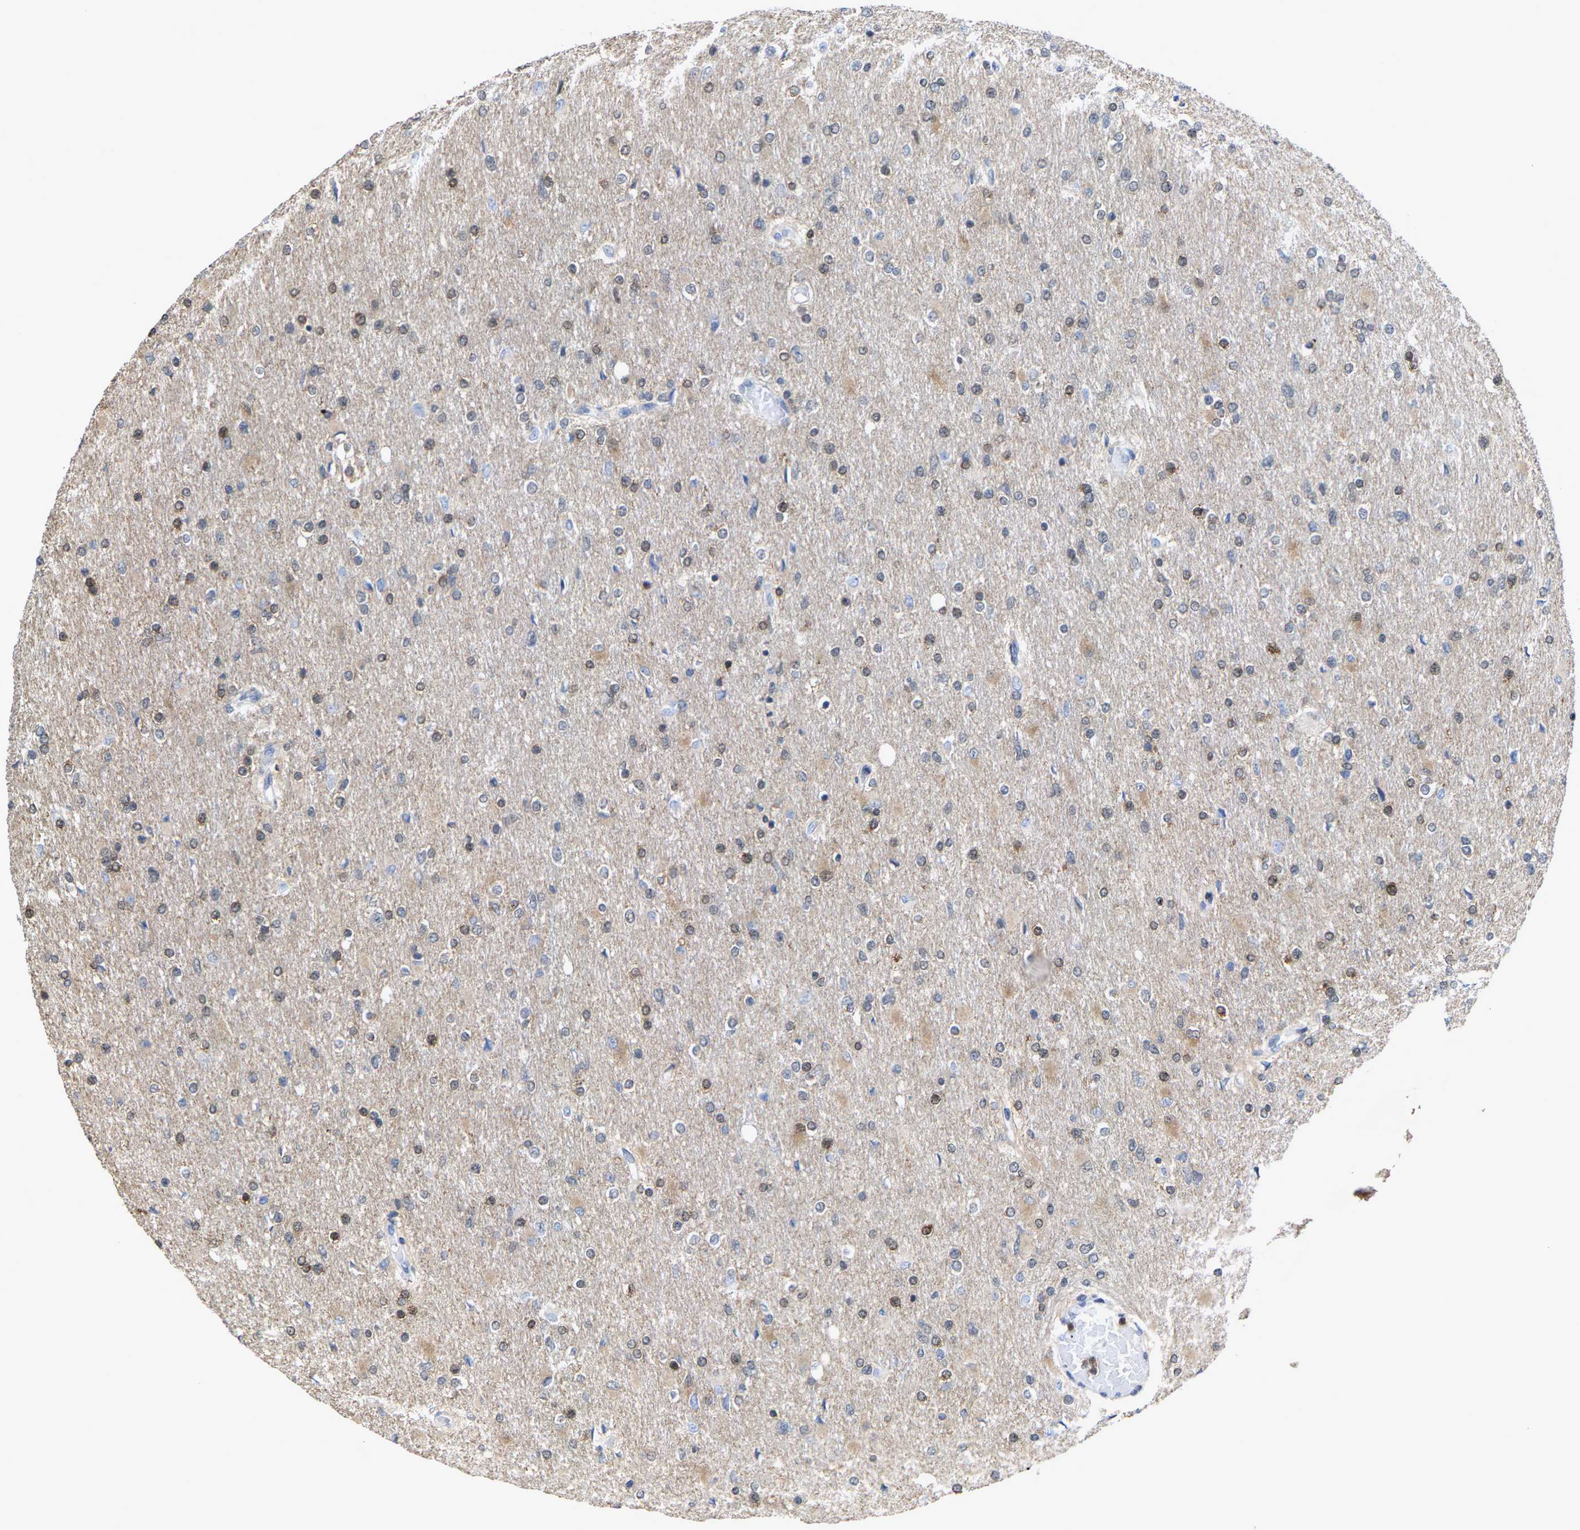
{"staining": {"intensity": "weak", "quantity": "25%-75%", "location": "nuclear"}, "tissue": "glioma", "cell_type": "Tumor cells", "image_type": "cancer", "snomed": [{"axis": "morphology", "description": "Glioma, malignant, High grade"}, {"axis": "topography", "description": "Cerebral cortex"}], "caption": "A brown stain shows weak nuclear expression of a protein in human glioma tumor cells. Immunohistochemistry stains the protein of interest in brown and the nuclei are stained blue.", "gene": "FGD3", "patient": {"sex": "female", "age": 36}}